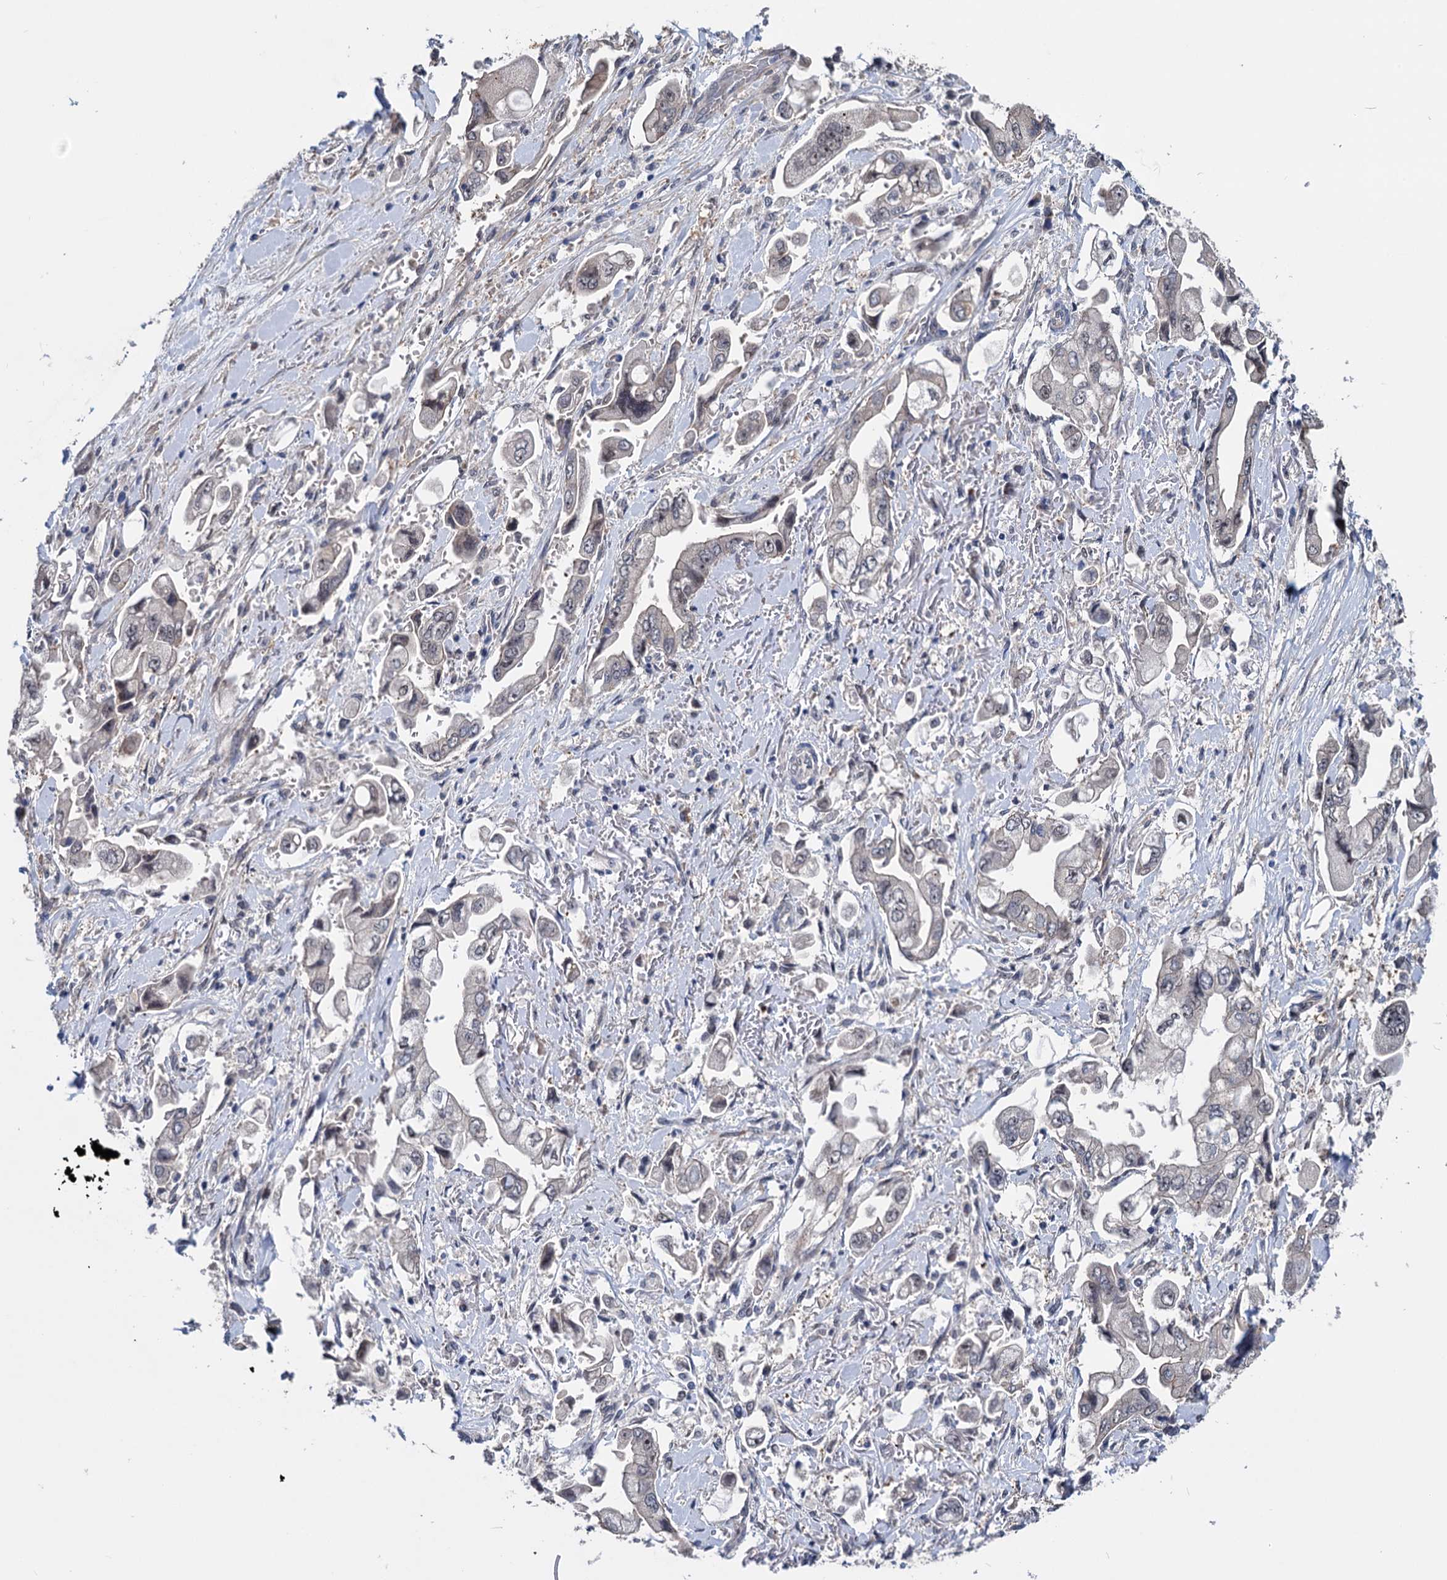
{"staining": {"intensity": "negative", "quantity": "none", "location": "none"}, "tissue": "stomach cancer", "cell_type": "Tumor cells", "image_type": "cancer", "snomed": [{"axis": "morphology", "description": "Adenocarcinoma, NOS"}, {"axis": "topography", "description": "Stomach"}], "caption": "The photomicrograph displays no significant positivity in tumor cells of stomach cancer (adenocarcinoma).", "gene": "EYA4", "patient": {"sex": "male", "age": 62}}